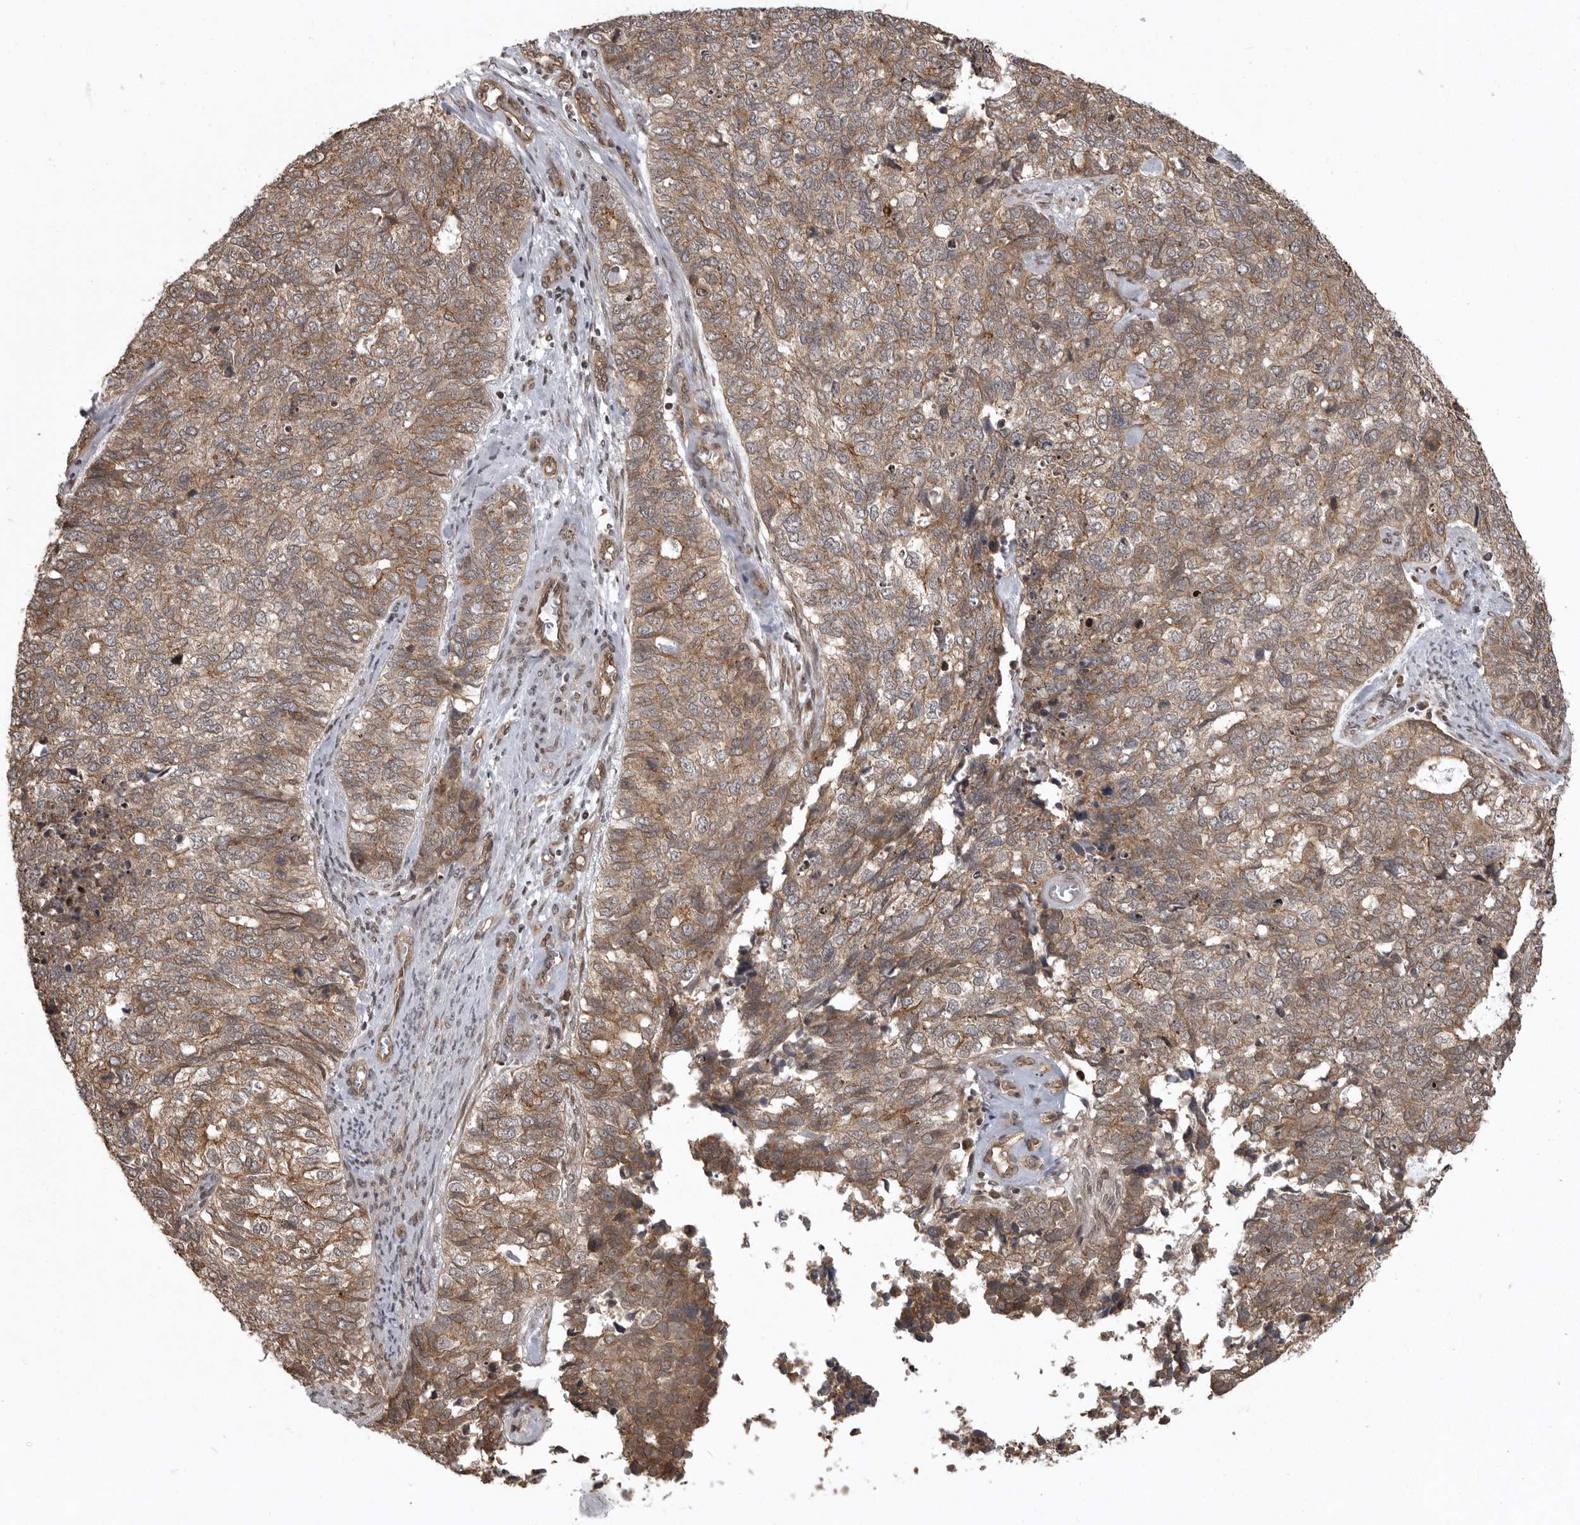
{"staining": {"intensity": "moderate", "quantity": ">75%", "location": "cytoplasmic/membranous"}, "tissue": "cervical cancer", "cell_type": "Tumor cells", "image_type": "cancer", "snomed": [{"axis": "morphology", "description": "Squamous cell carcinoma, NOS"}, {"axis": "topography", "description": "Cervix"}], "caption": "Immunohistochemical staining of human cervical cancer demonstrates medium levels of moderate cytoplasmic/membranous expression in about >75% of tumor cells. The protein of interest is shown in brown color, while the nuclei are stained blue.", "gene": "DNAJC8", "patient": {"sex": "female", "age": 63}}